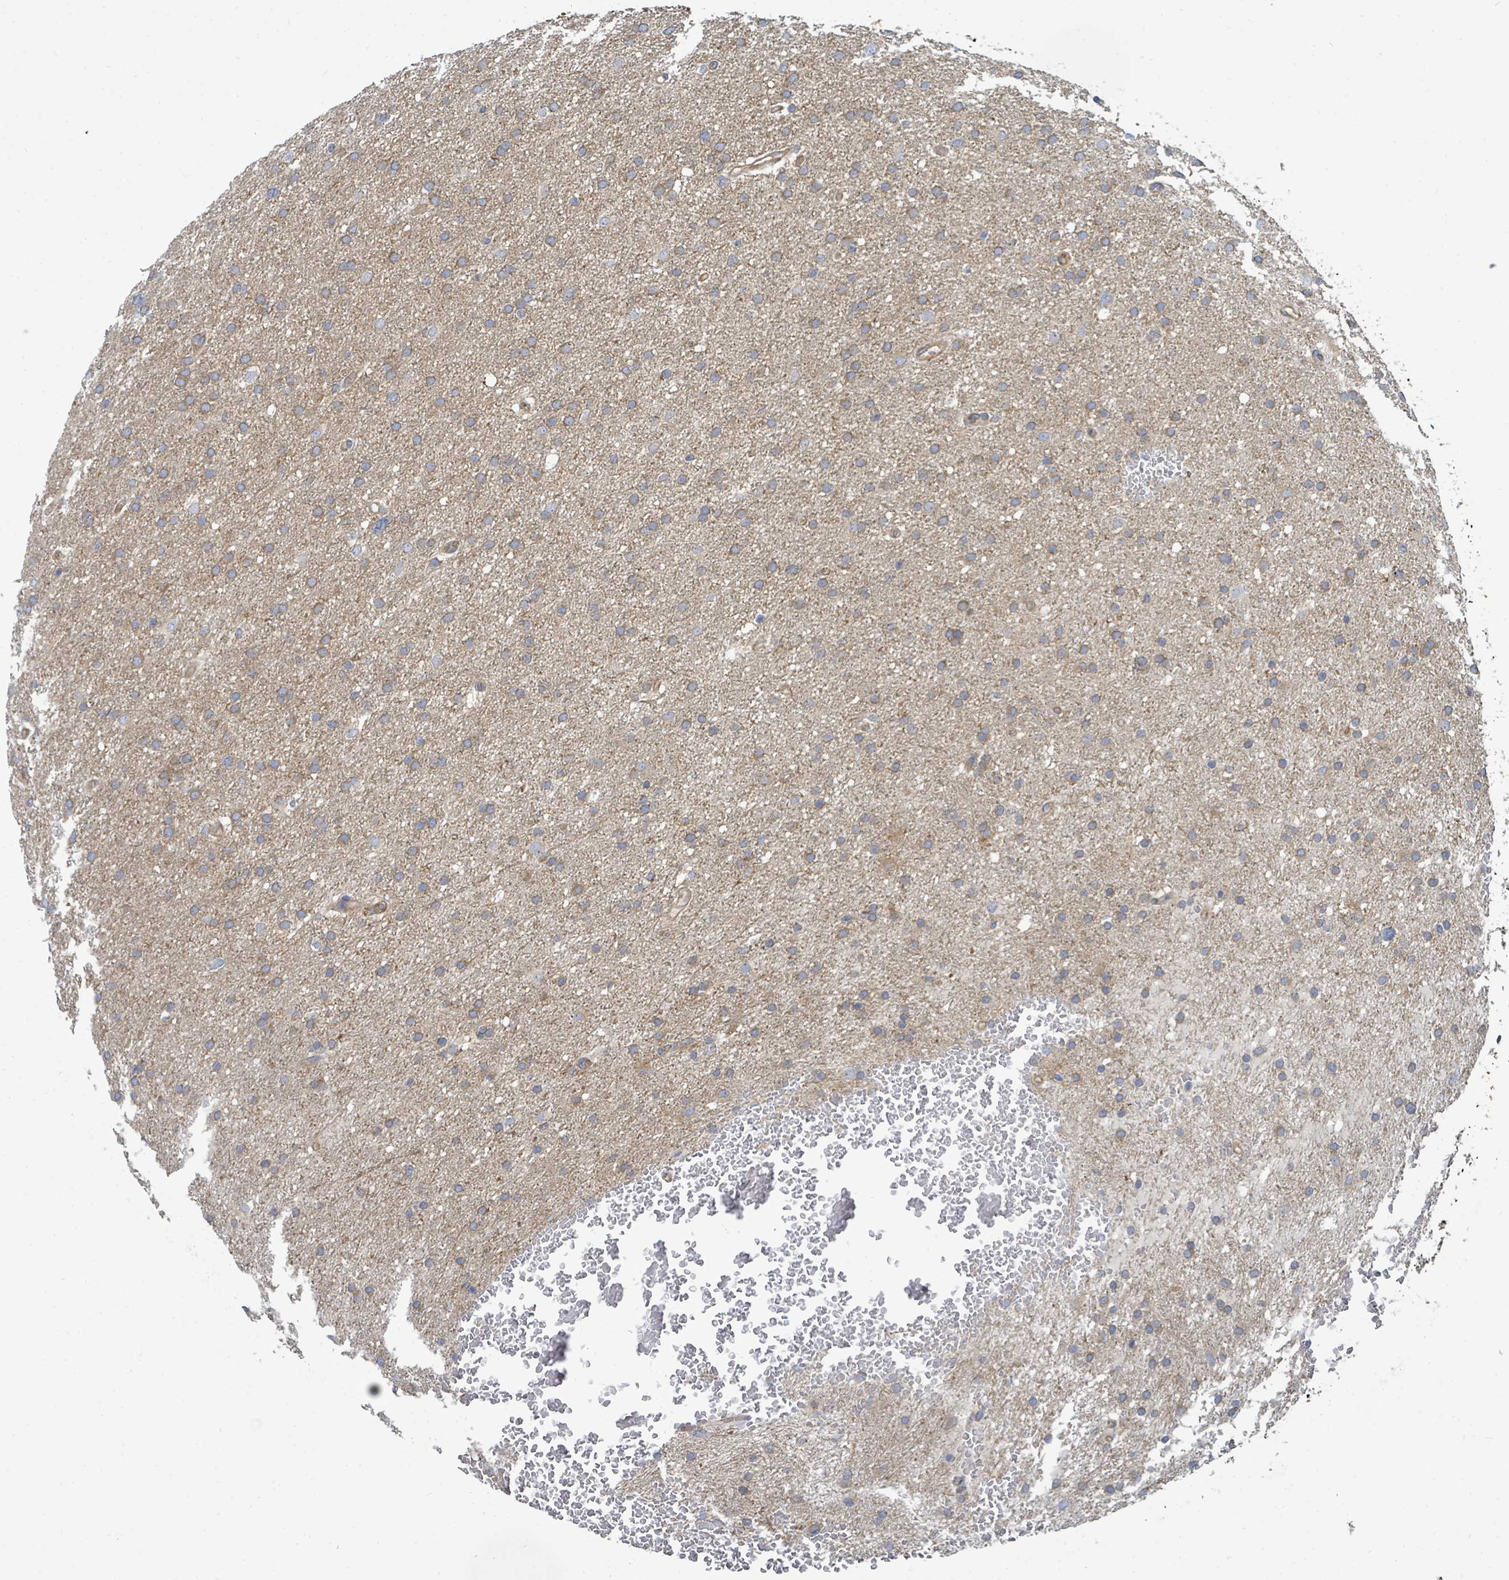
{"staining": {"intensity": "weak", "quantity": "25%-75%", "location": "cytoplasmic/membranous"}, "tissue": "glioma", "cell_type": "Tumor cells", "image_type": "cancer", "snomed": [{"axis": "morphology", "description": "Glioma, malignant, High grade"}, {"axis": "topography", "description": "Cerebral cortex"}], "caption": "A low amount of weak cytoplasmic/membranous positivity is appreciated in about 25%-75% of tumor cells in glioma tissue.", "gene": "BOLA2B", "patient": {"sex": "female", "age": 36}}